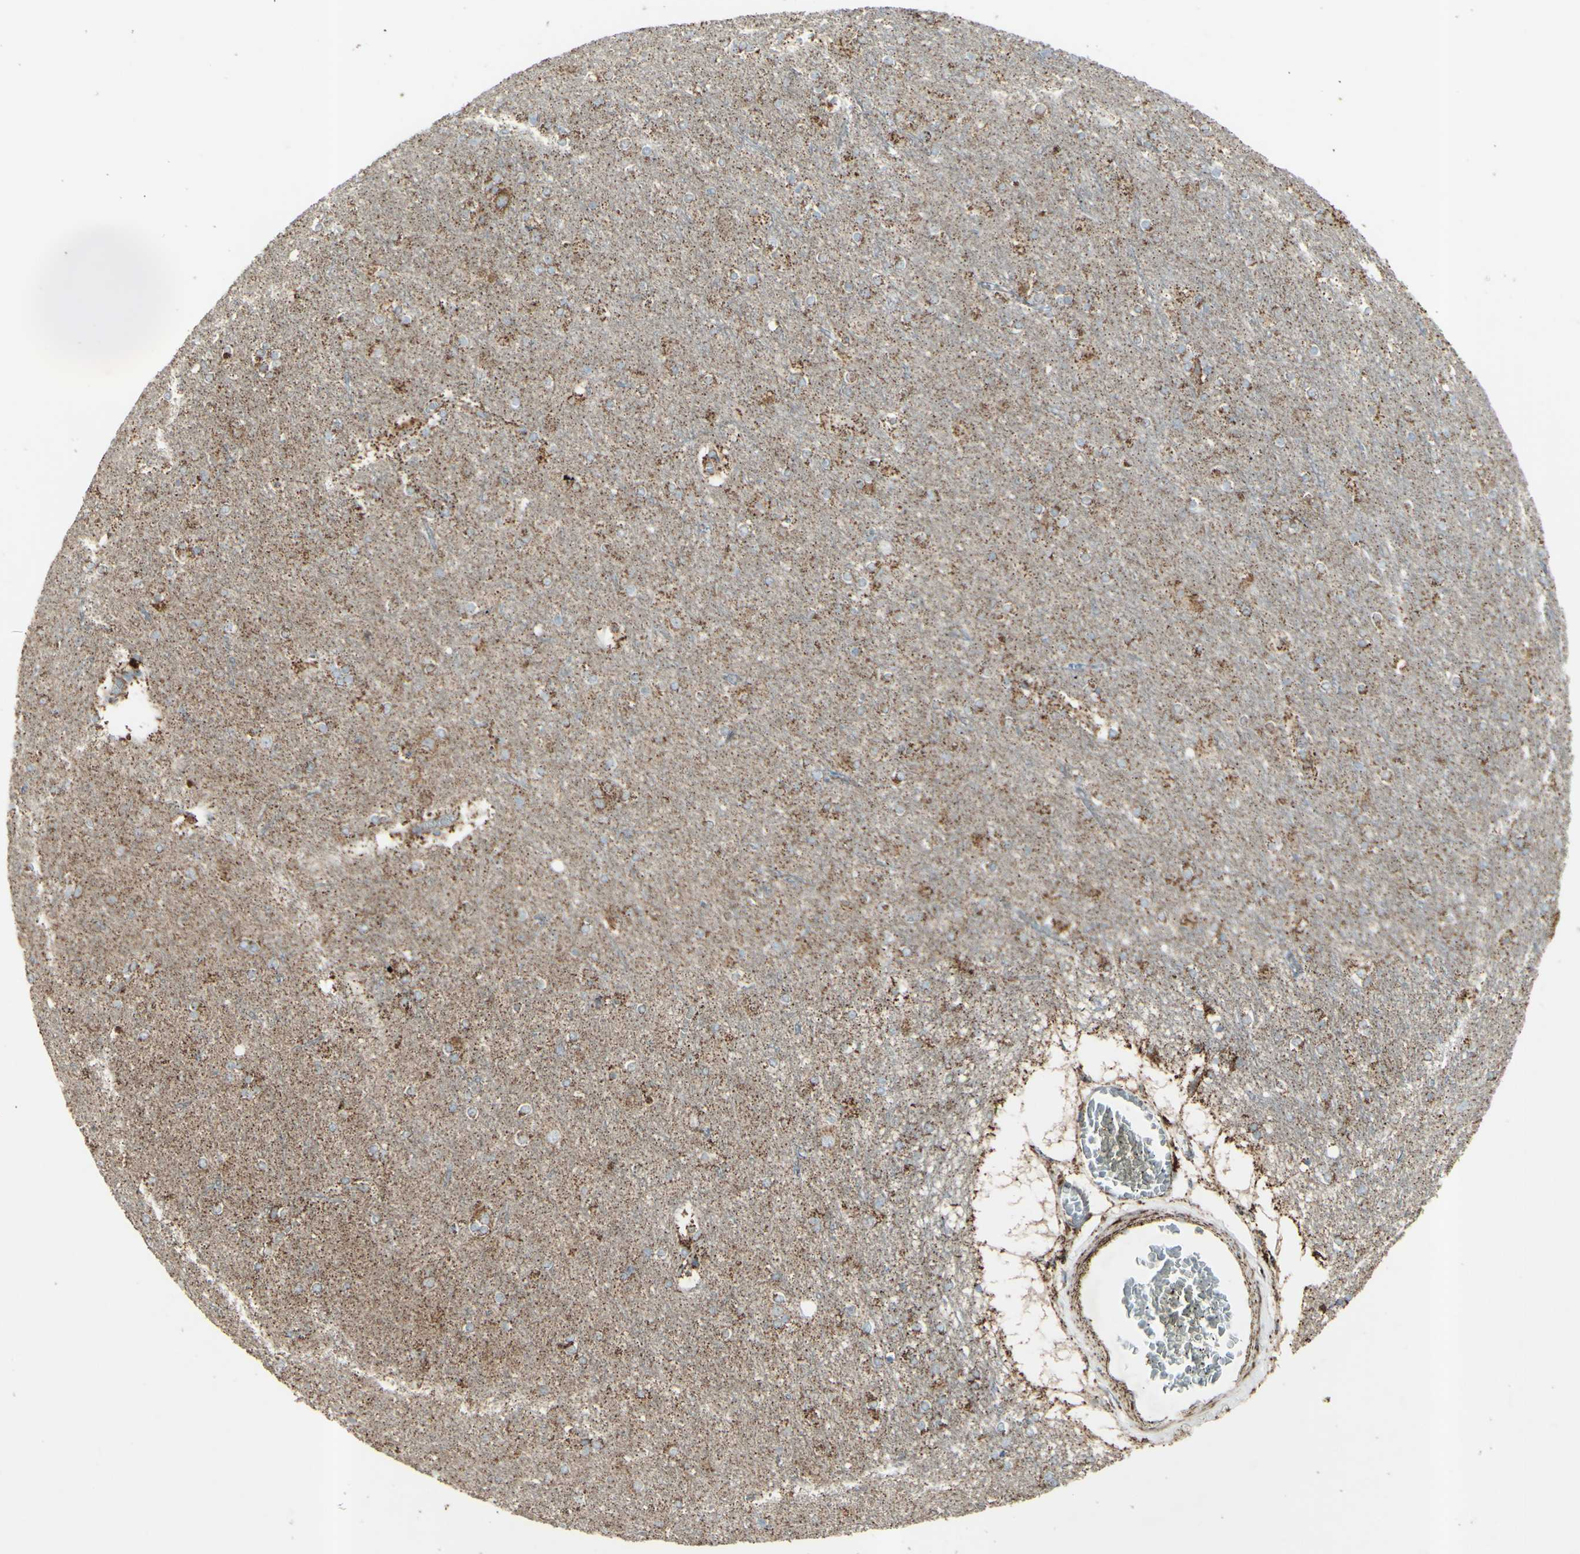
{"staining": {"intensity": "strong", "quantity": ">75%", "location": "cytoplasmic/membranous"}, "tissue": "cerebral cortex", "cell_type": "Endothelial cells", "image_type": "normal", "snomed": [{"axis": "morphology", "description": "Normal tissue, NOS"}, {"axis": "topography", "description": "Cerebral cortex"}], "caption": "High-power microscopy captured an immunohistochemistry (IHC) image of benign cerebral cortex, revealing strong cytoplasmic/membranous expression in approximately >75% of endothelial cells.", "gene": "RHOT1", "patient": {"sex": "female", "age": 54}}